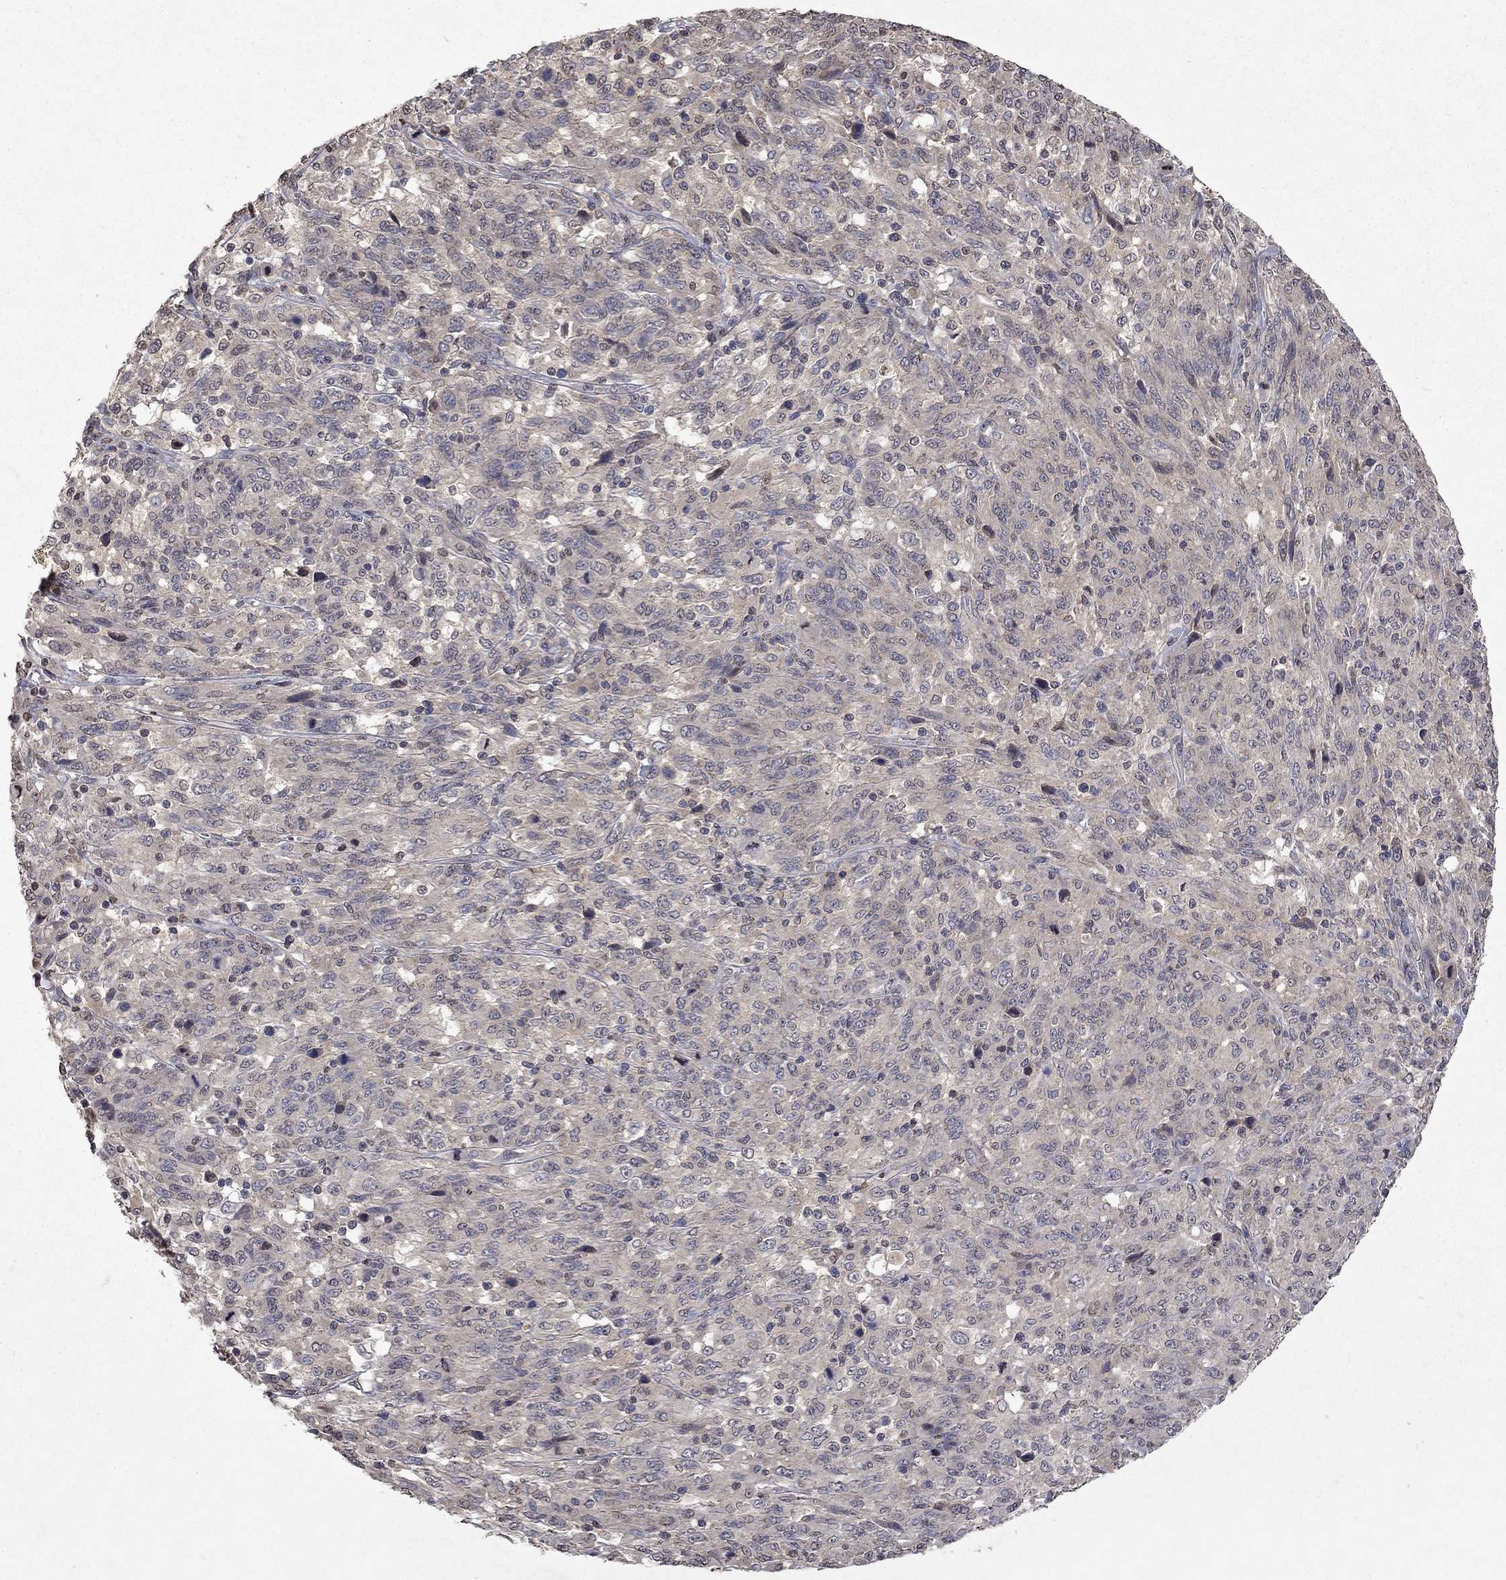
{"staining": {"intensity": "weak", "quantity": "25%-75%", "location": "cytoplasmic/membranous"}, "tissue": "melanoma", "cell_type": "Tumor cells", "image_type": "cancer", "snomed": [{"axis": "morphology", "description": "Malignant melanoma, NOS"}, {"axis": "topography", "description": "Skin"}], "caption": "Human malignant melanoma stained with a protein marker reveals weak staining in tumor cells.", "gene": "TTC38", "patient": {"sex": "female", "age": 91}}